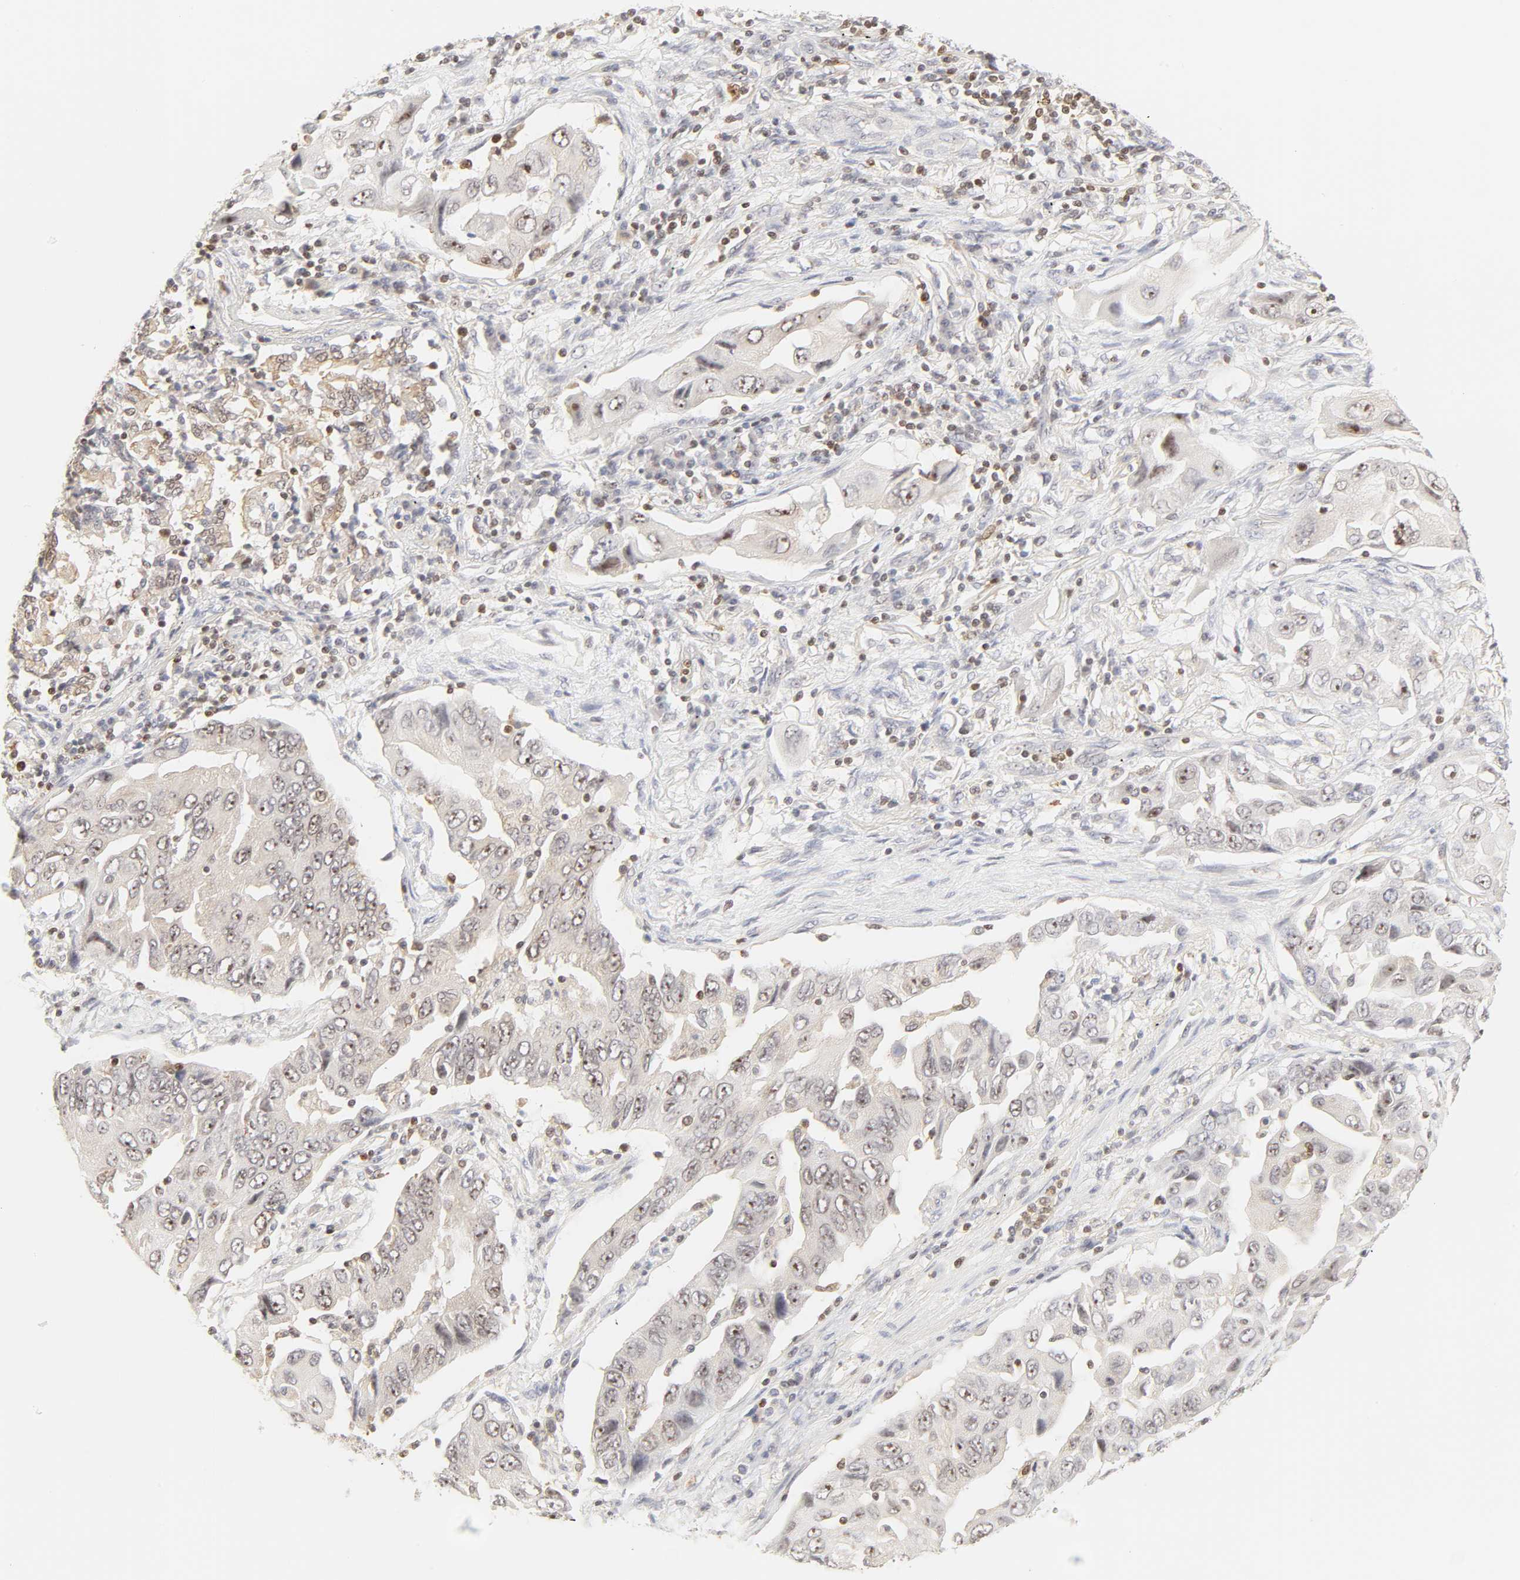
{"staining": {"intensity": "weak", "quantity": "<25%", "location": "nuclear"}, "tissue": "lung cancer", "cell_type": "Tumor cells", "image_type": "cancer", "snomed": [{"axis": "morphology", "description": "Adenocarcinoma, NOS"}, {"axis": "topography", "description": "Lung"}], "caption": "An immunohistochemistry histopathology image of lung cancer is shown. There is no staining in tumor cells of lung cancer.", "gene": "KIF2A", "patient": {"sex": "female", "age": 65}}